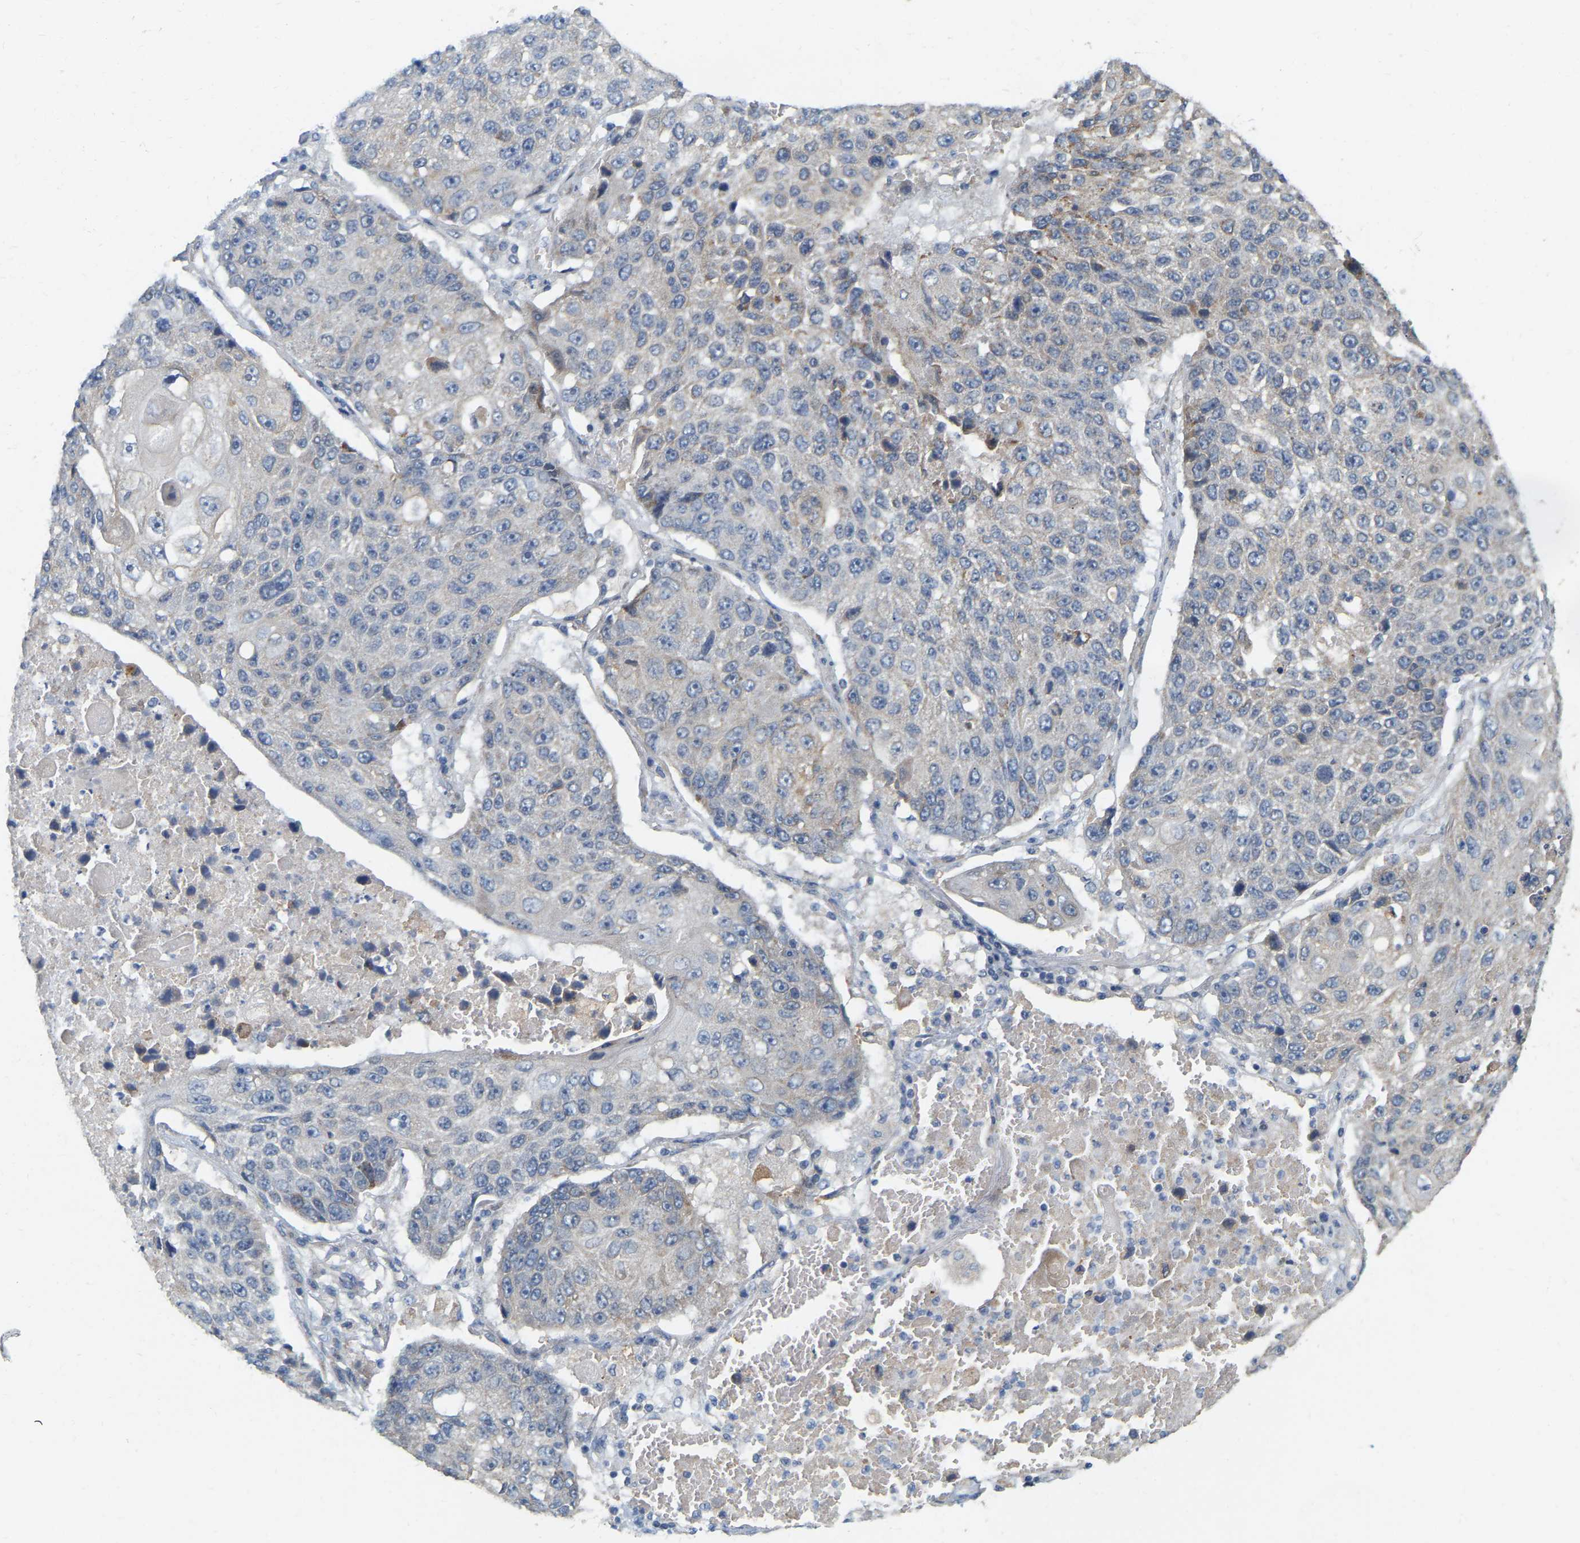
{"staining": {"intensity": "weak", "quantity": "<25%", "location": "cytoplasmic/membranous"}, "tissue": "lung cancer", "cell_type": "Tumor cells", "image_type": "cancer", "snomed": [{"axis": "morphology", "description": "Squamous cell carcinoma, NOS"}, {"axis": "topography", "description": "Lung"}], "caption": "A high-resolution image shows immunohistochemistry staining of lung cancer, which demonstrates no significant expression in tumor cells.", "gene": "SSH1", "patient": {"sex": "male", "age": 61}}